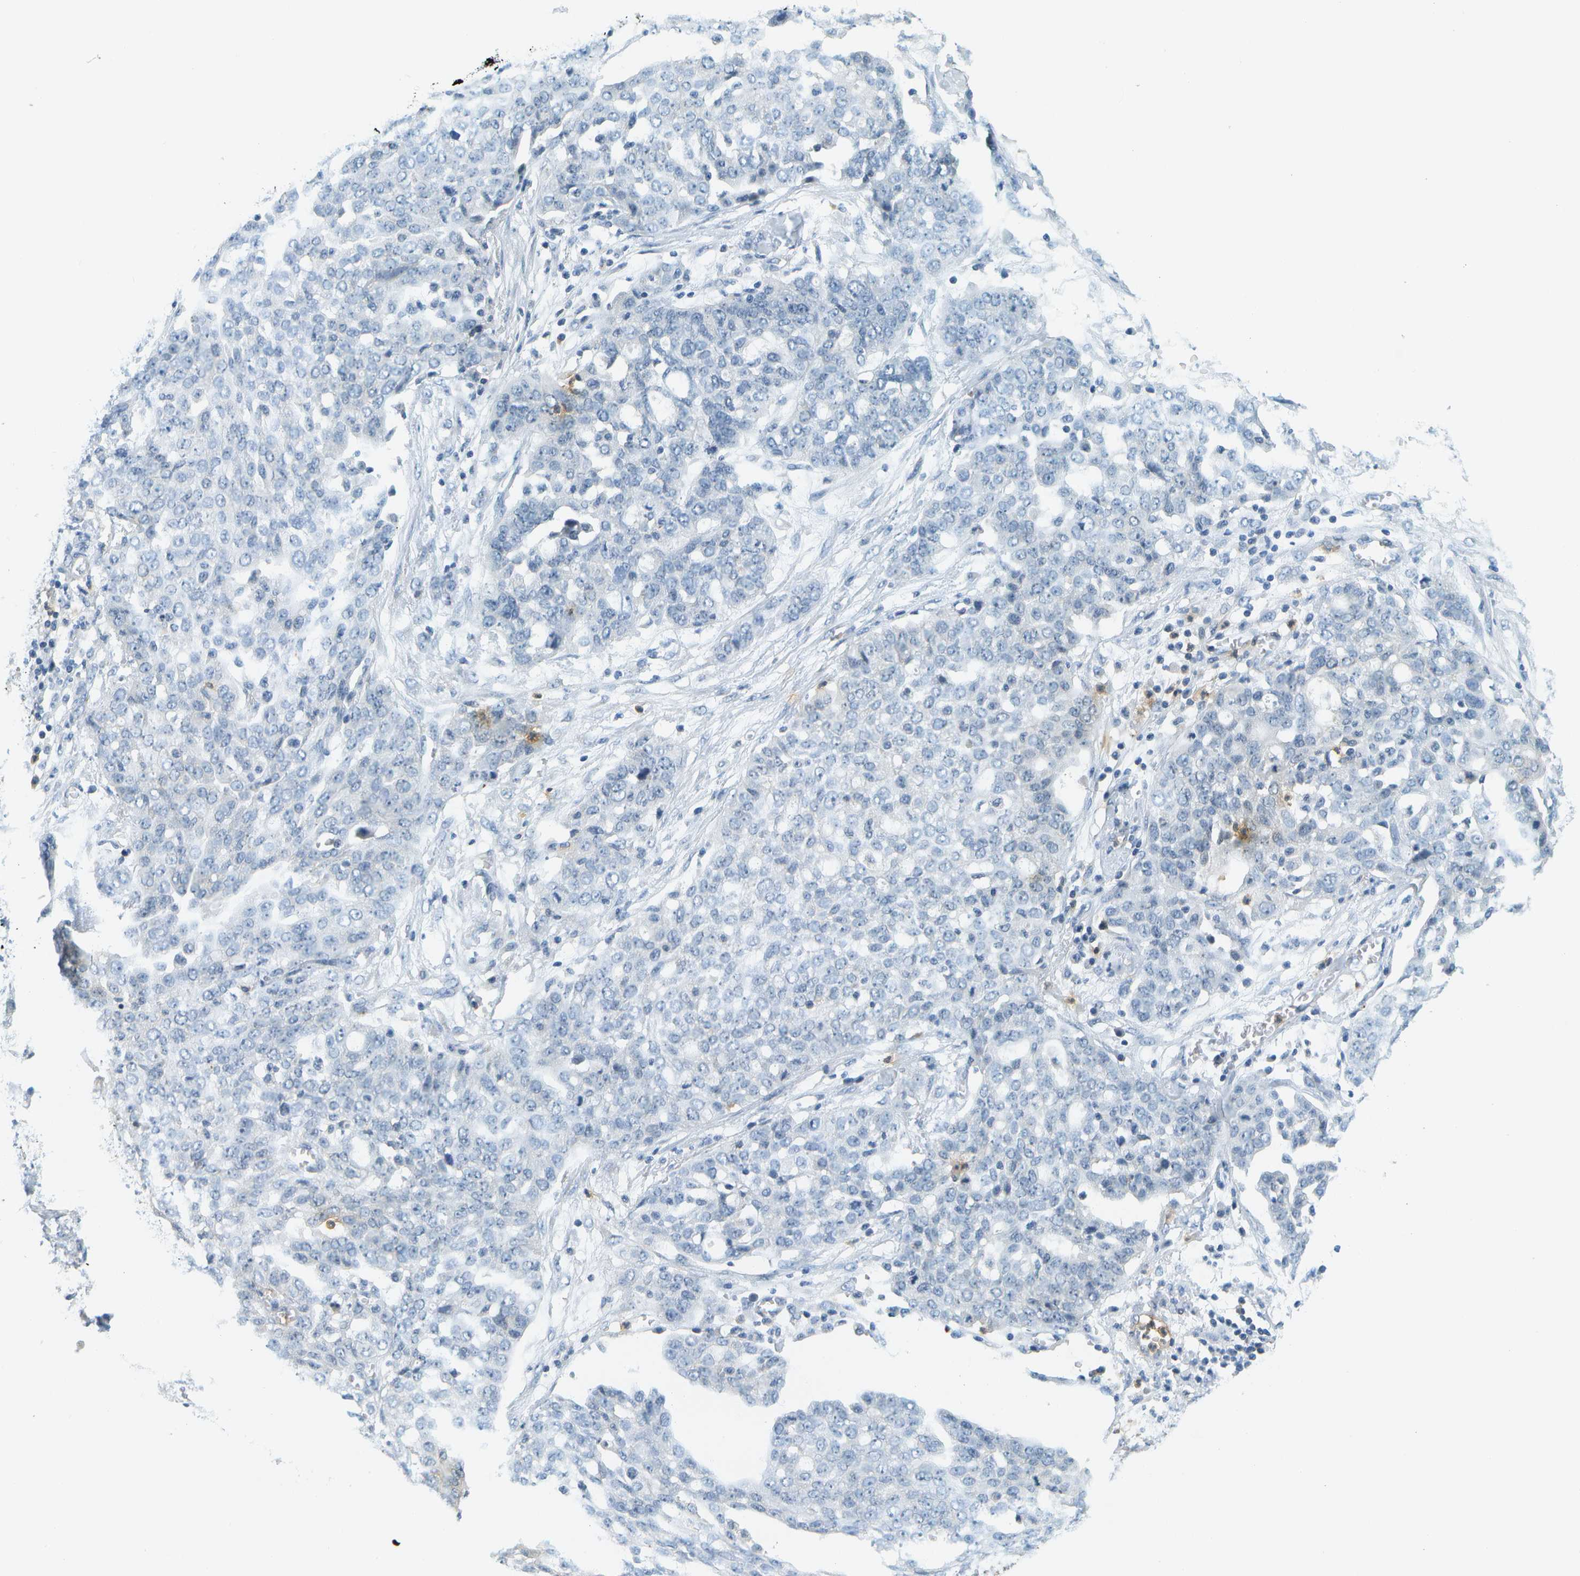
{"staining": {"intensity": "negative", "quantity": "none", "location": "none"}, "tissue": "ovarian cancer", "cell_type": "Tumor cells", "image_type": "cancer", "snomed": [{"axis": "morphology", "description": "Cystadenocarcinoma, serous, NOS"}, {"axis": "topography", "description": "Soft tissue"}, {"axis": "topography", "description": "Ovary"}], "caption": "Ovarian cancer was stained to show a protein in brown. There is no significant positivity in tumor cells.", "gene": "RASGRP2", "patient": {"sex": "female", "age": 57}}